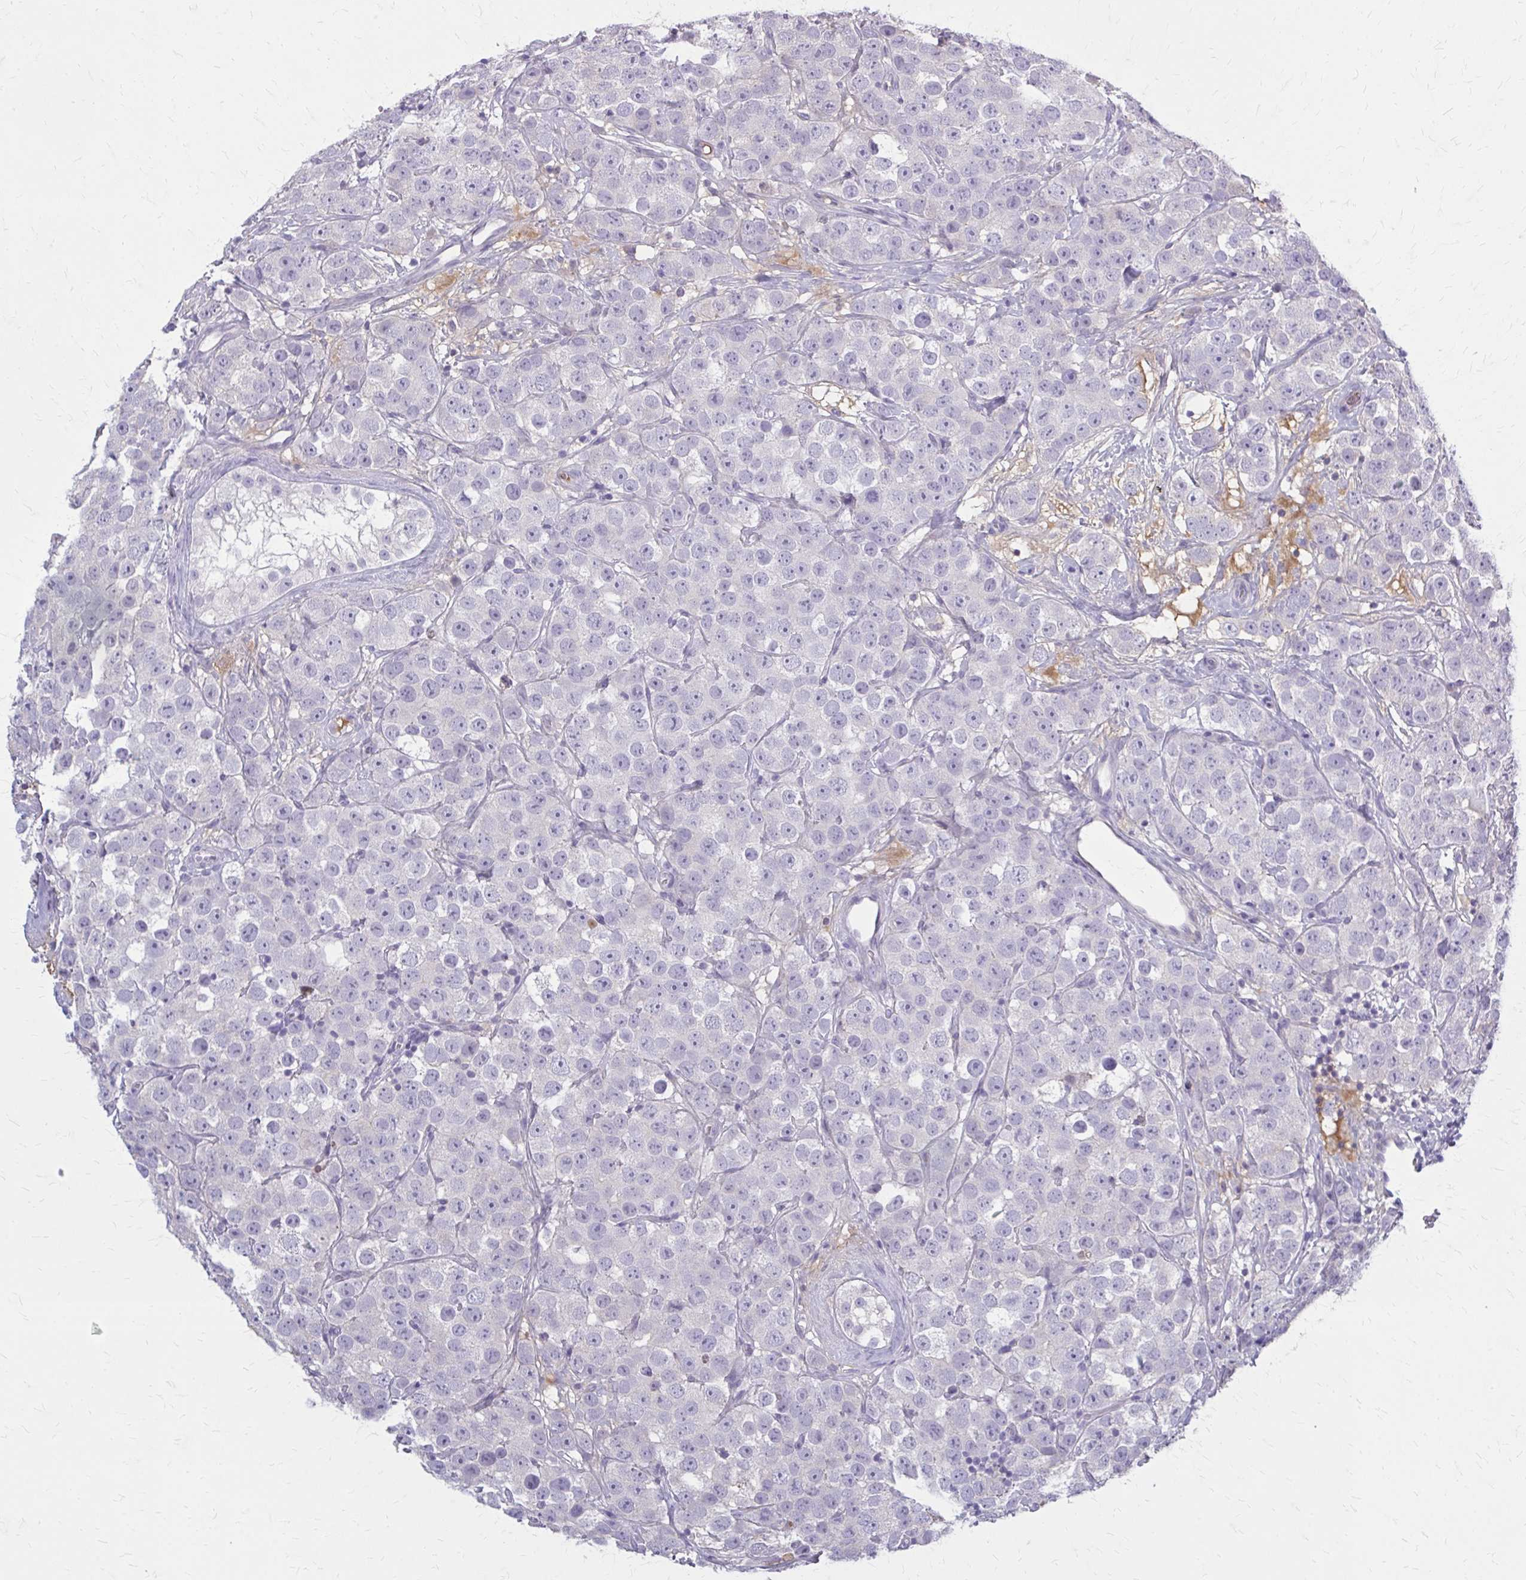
{"staining": {"intensity": "negative", "quantity": "none", "location": "none"}, "tissue": "testis cancer", "cell_type": "Tumor cells", "image_type": "cancer", "snomed": [{"axis": "morphology", "description": "Seminoma, NOS"}, {"axis": "topography", "description": "Testis"}], "caption": "Tumor cells are negative for brown protein staining in testis cancer (seminoma).", "gene": "SERPIND1", "patient": {"sex": "male", "age": 28}}